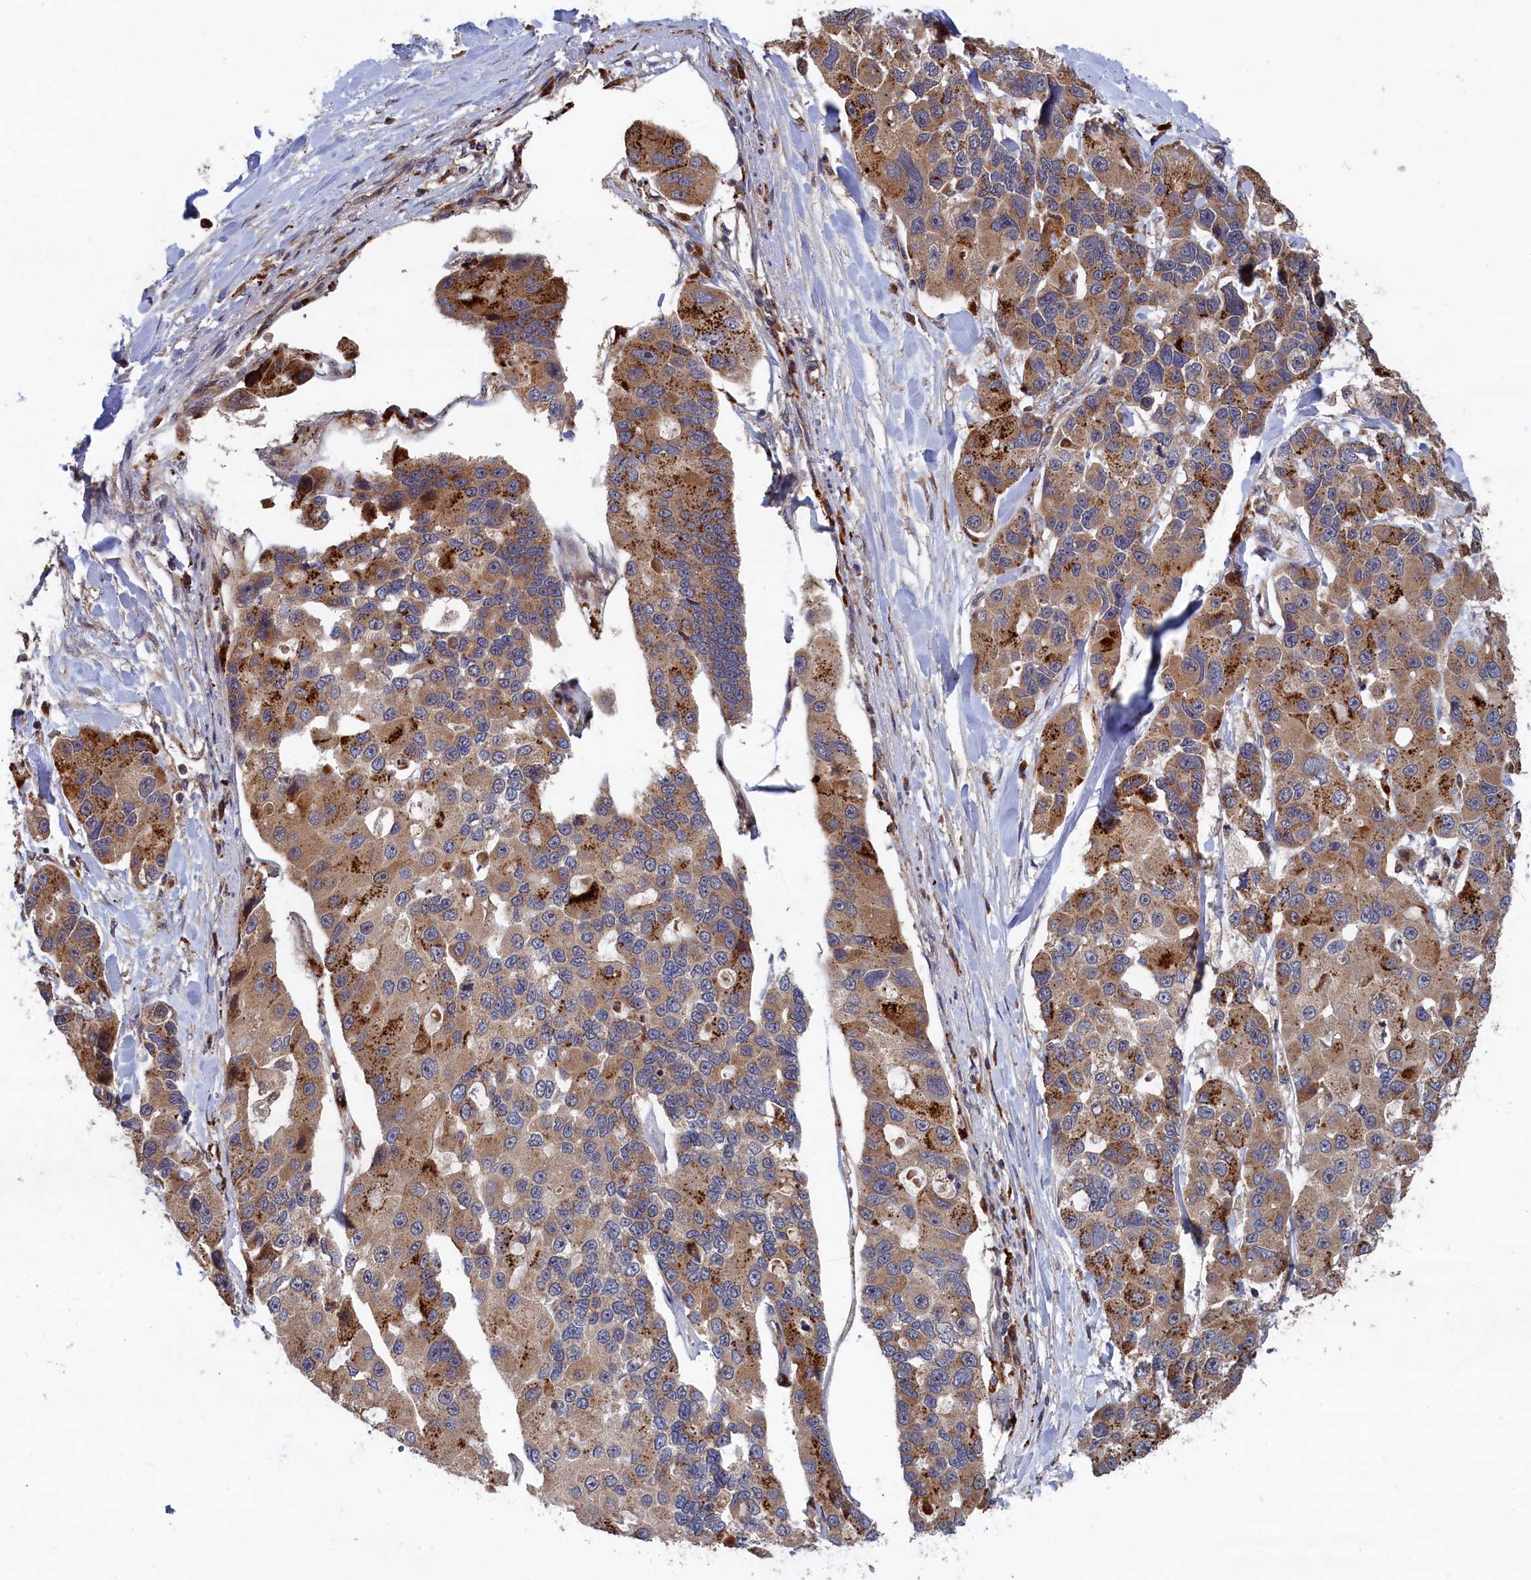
{"staining": {"intensity": "moderate", "quantity": ">75%", "location": "cytoplasmic/membranous"}, "tissue": "lung cancer", "cell_type": "Tumor cells", "image_type": "cancer", "snomed": [{"axis": "morphology", "description": "Adenocarcinoma, NOS"}, {"axis": "topography", "description": "Lung"}], "caption": "Human adenocarcinoma (lung) stained with a protein marker exhibits moderate staining in tumor cells.", "gene": "TRAPPC2L", "patient": {"sex": "female", "age": 54}}